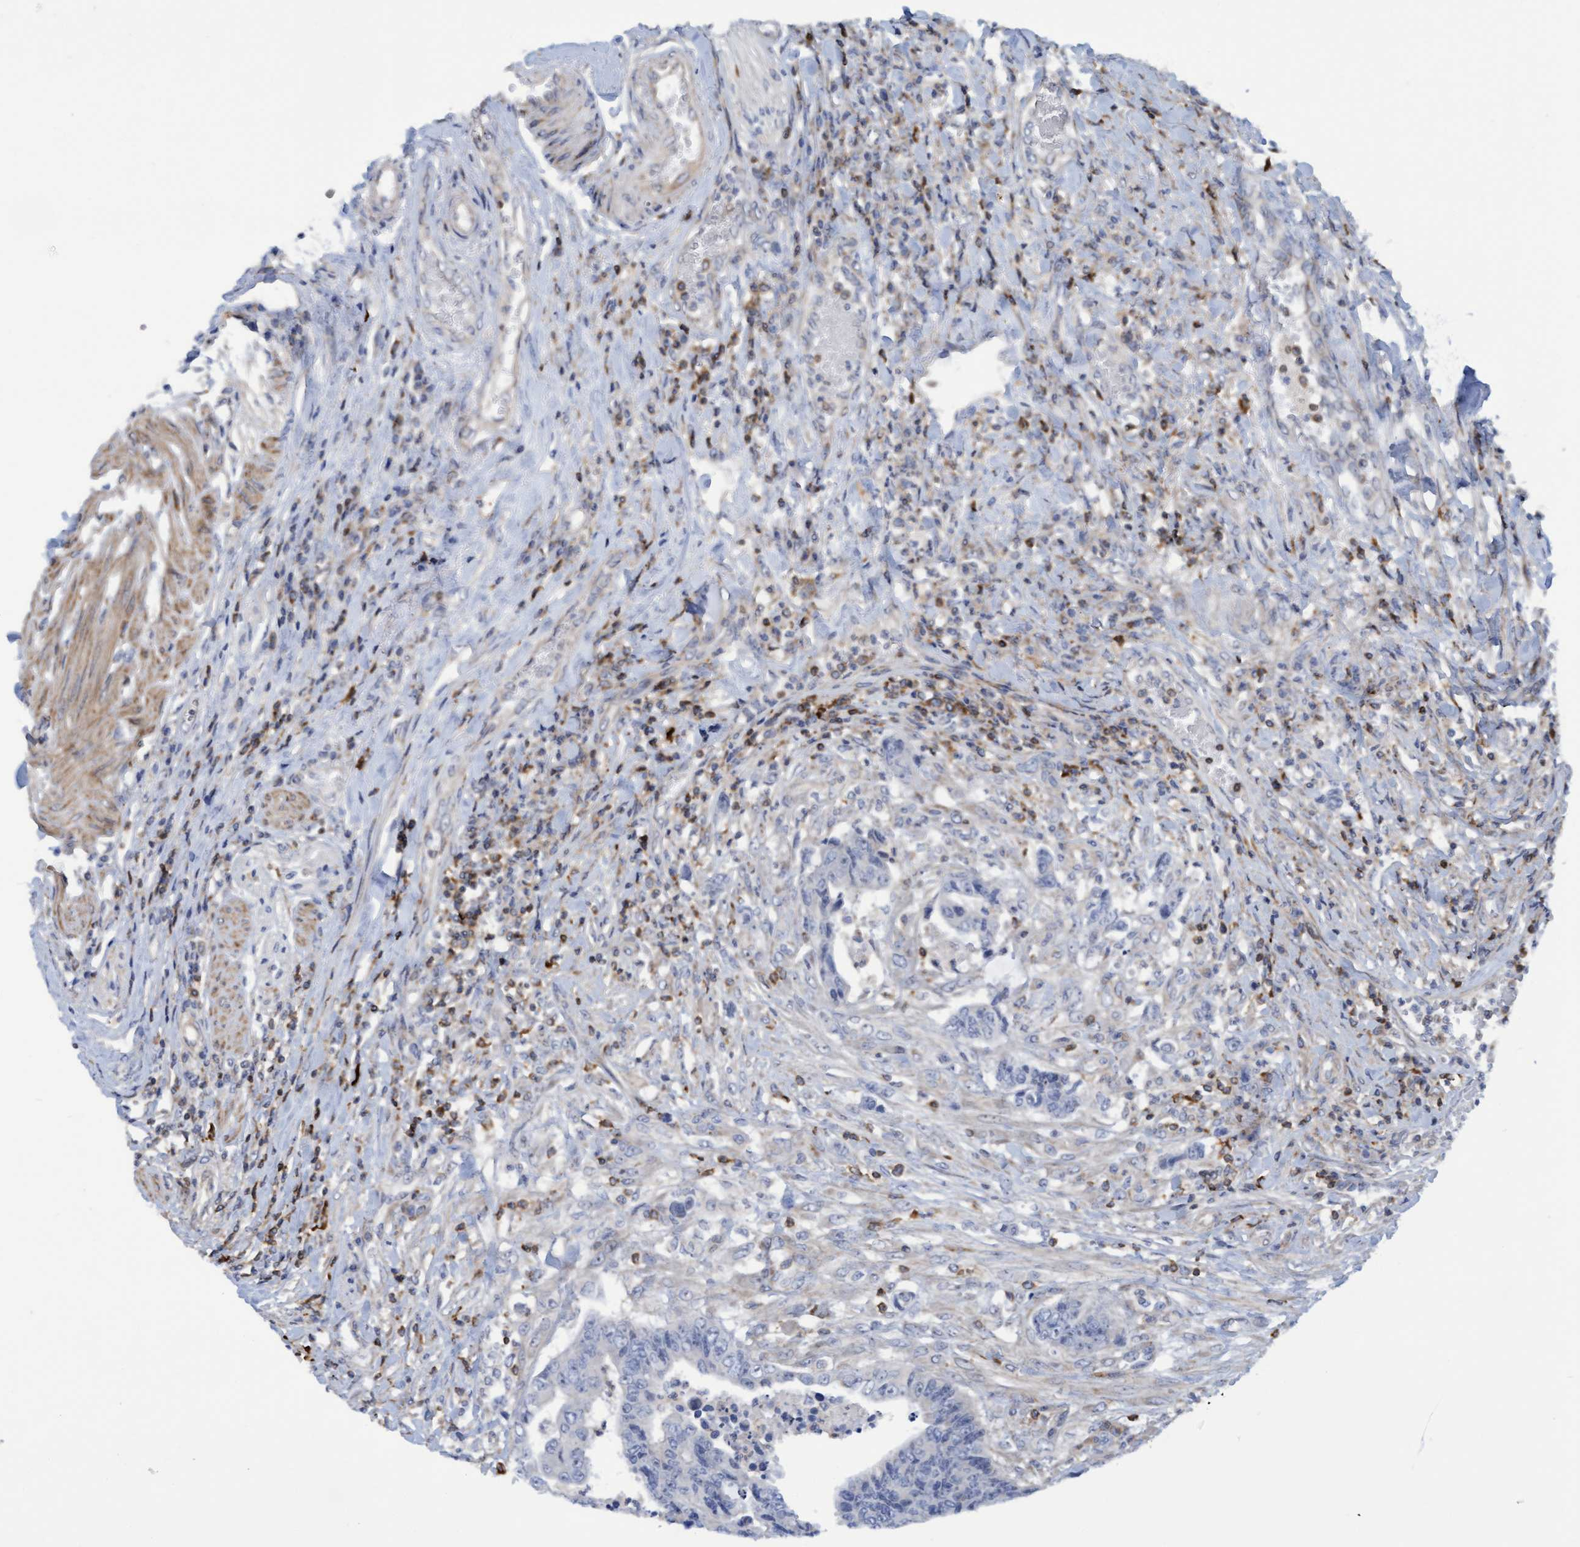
{"staining": {"intensity": "negative", "quantity": "none", "location": "none"}, "tissue": "colorectal cancer", "cell_type": "Tumor cells", "image_type": "cancer", "snomed": [{"axis": "morphology", "description": "Adenocarcinoma, NOS"}, {"axis": "topography", "description": "Rectum"}], "caption": "The photomicrograph shows no significant expression in tumor cells of colorectal cancer (adenocarcinoma). (Brightfield microscopy of DAB immunohistochemistry (IHC) at high magnification).", "gene": "FNBP1", "patient": {"sex": "male", "age": 84}}